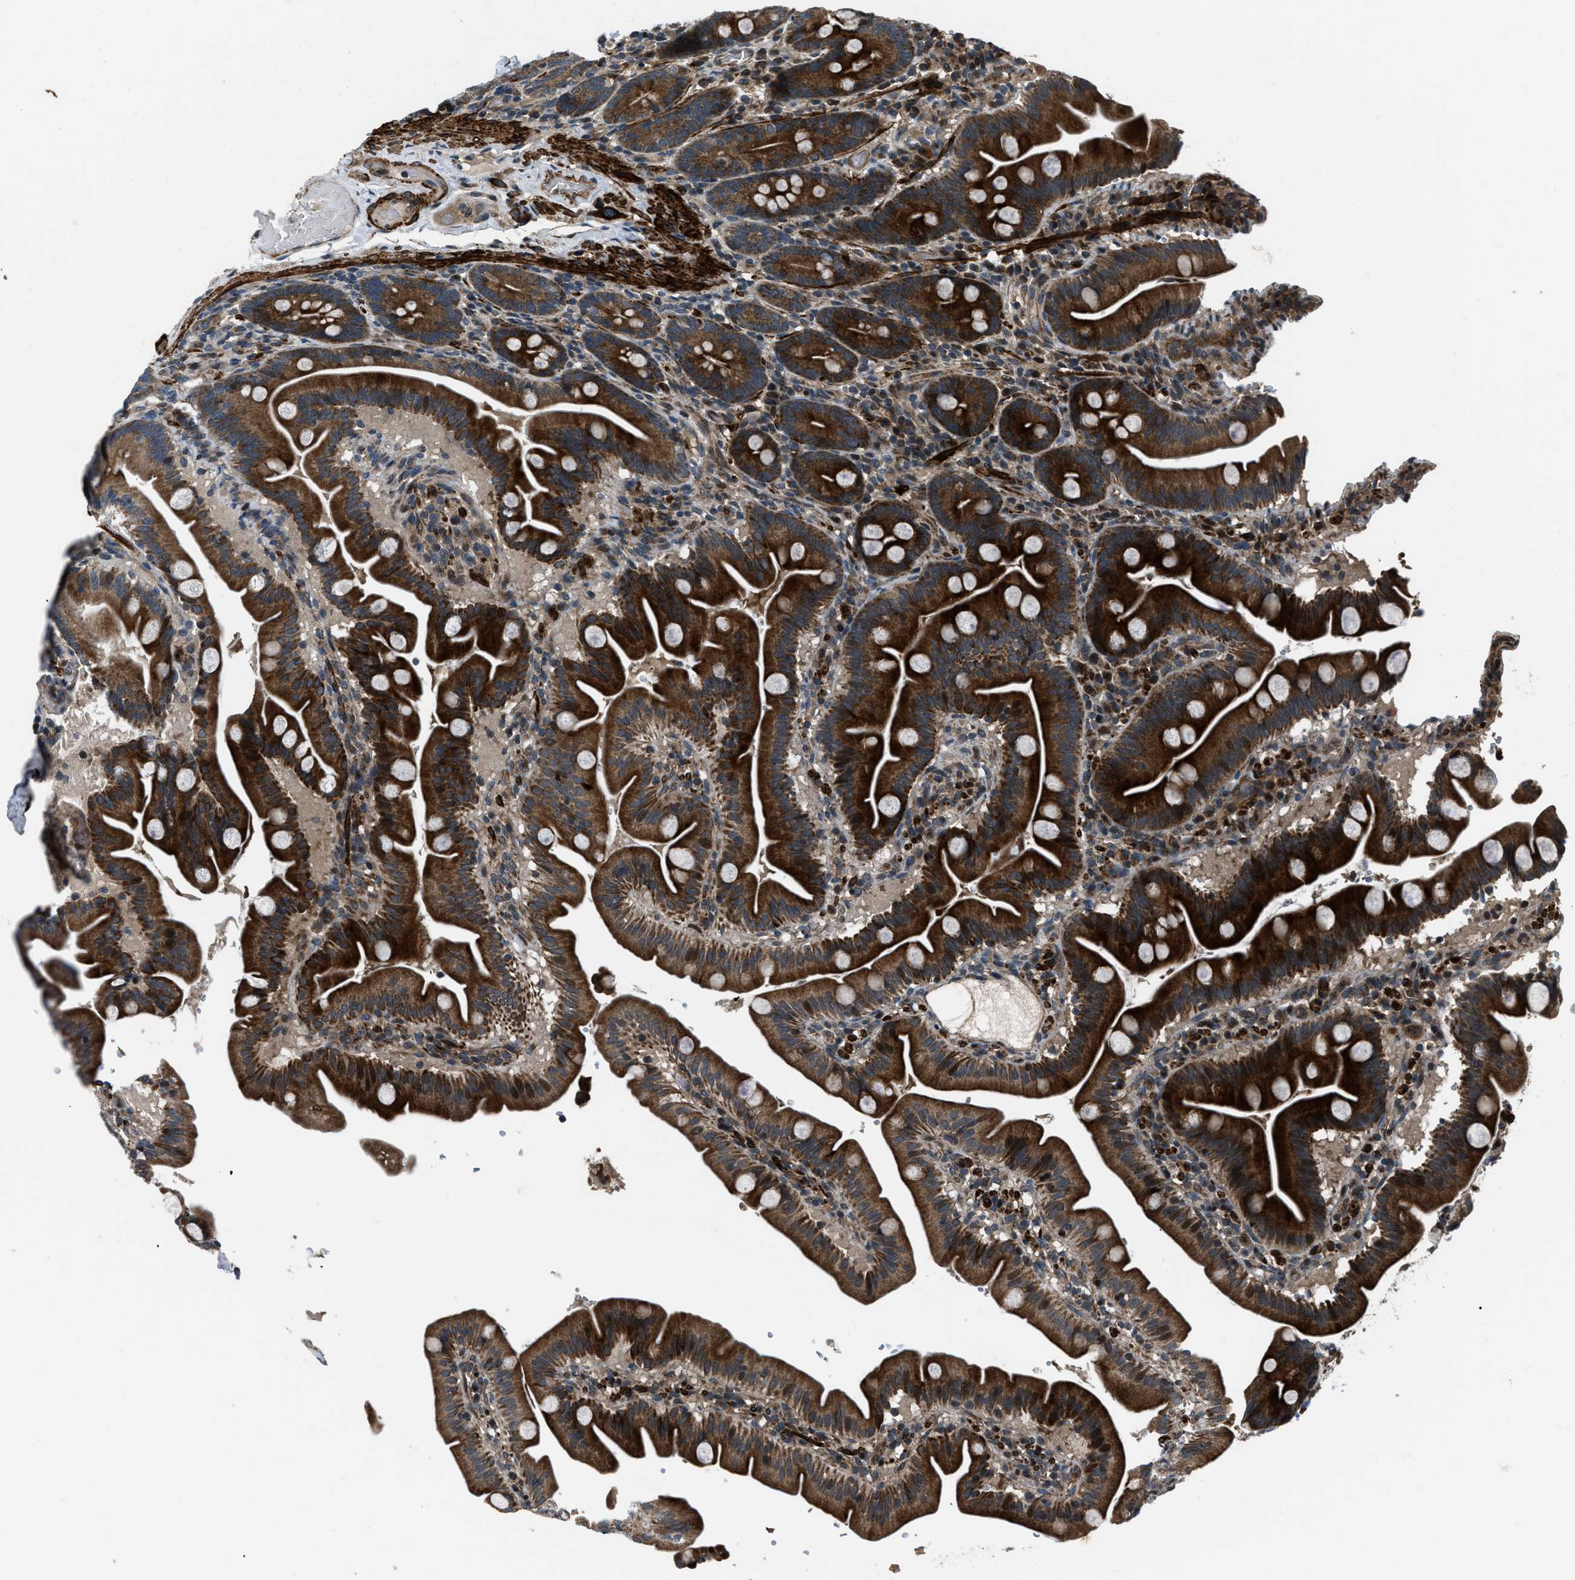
{"staining": {"intensity": "strong", "quantity": ">75%", "location": "cytoplasmic/membranous"}, "tissue": "duodenum", "cell_type": "Glandular cells", "image_type": "normal", "snomed": [{"axis": "morphology", "description": "Normal tissue, NOS"}, {"axis": "topography", "description": "Duodenum"}], "caption": "High-power microscopy captured an IHC image of unremarkable duodenum, revealing strong cytoplasmic/membranous staining in approximately >75% of glandular cells. The staining is performed using DAB brown chromogen to label protein expression. The nuclei are counter-stained blue using hematoxylin.", "gene": "IRAK4", "patient": {"sex": "male", "age": 54}}